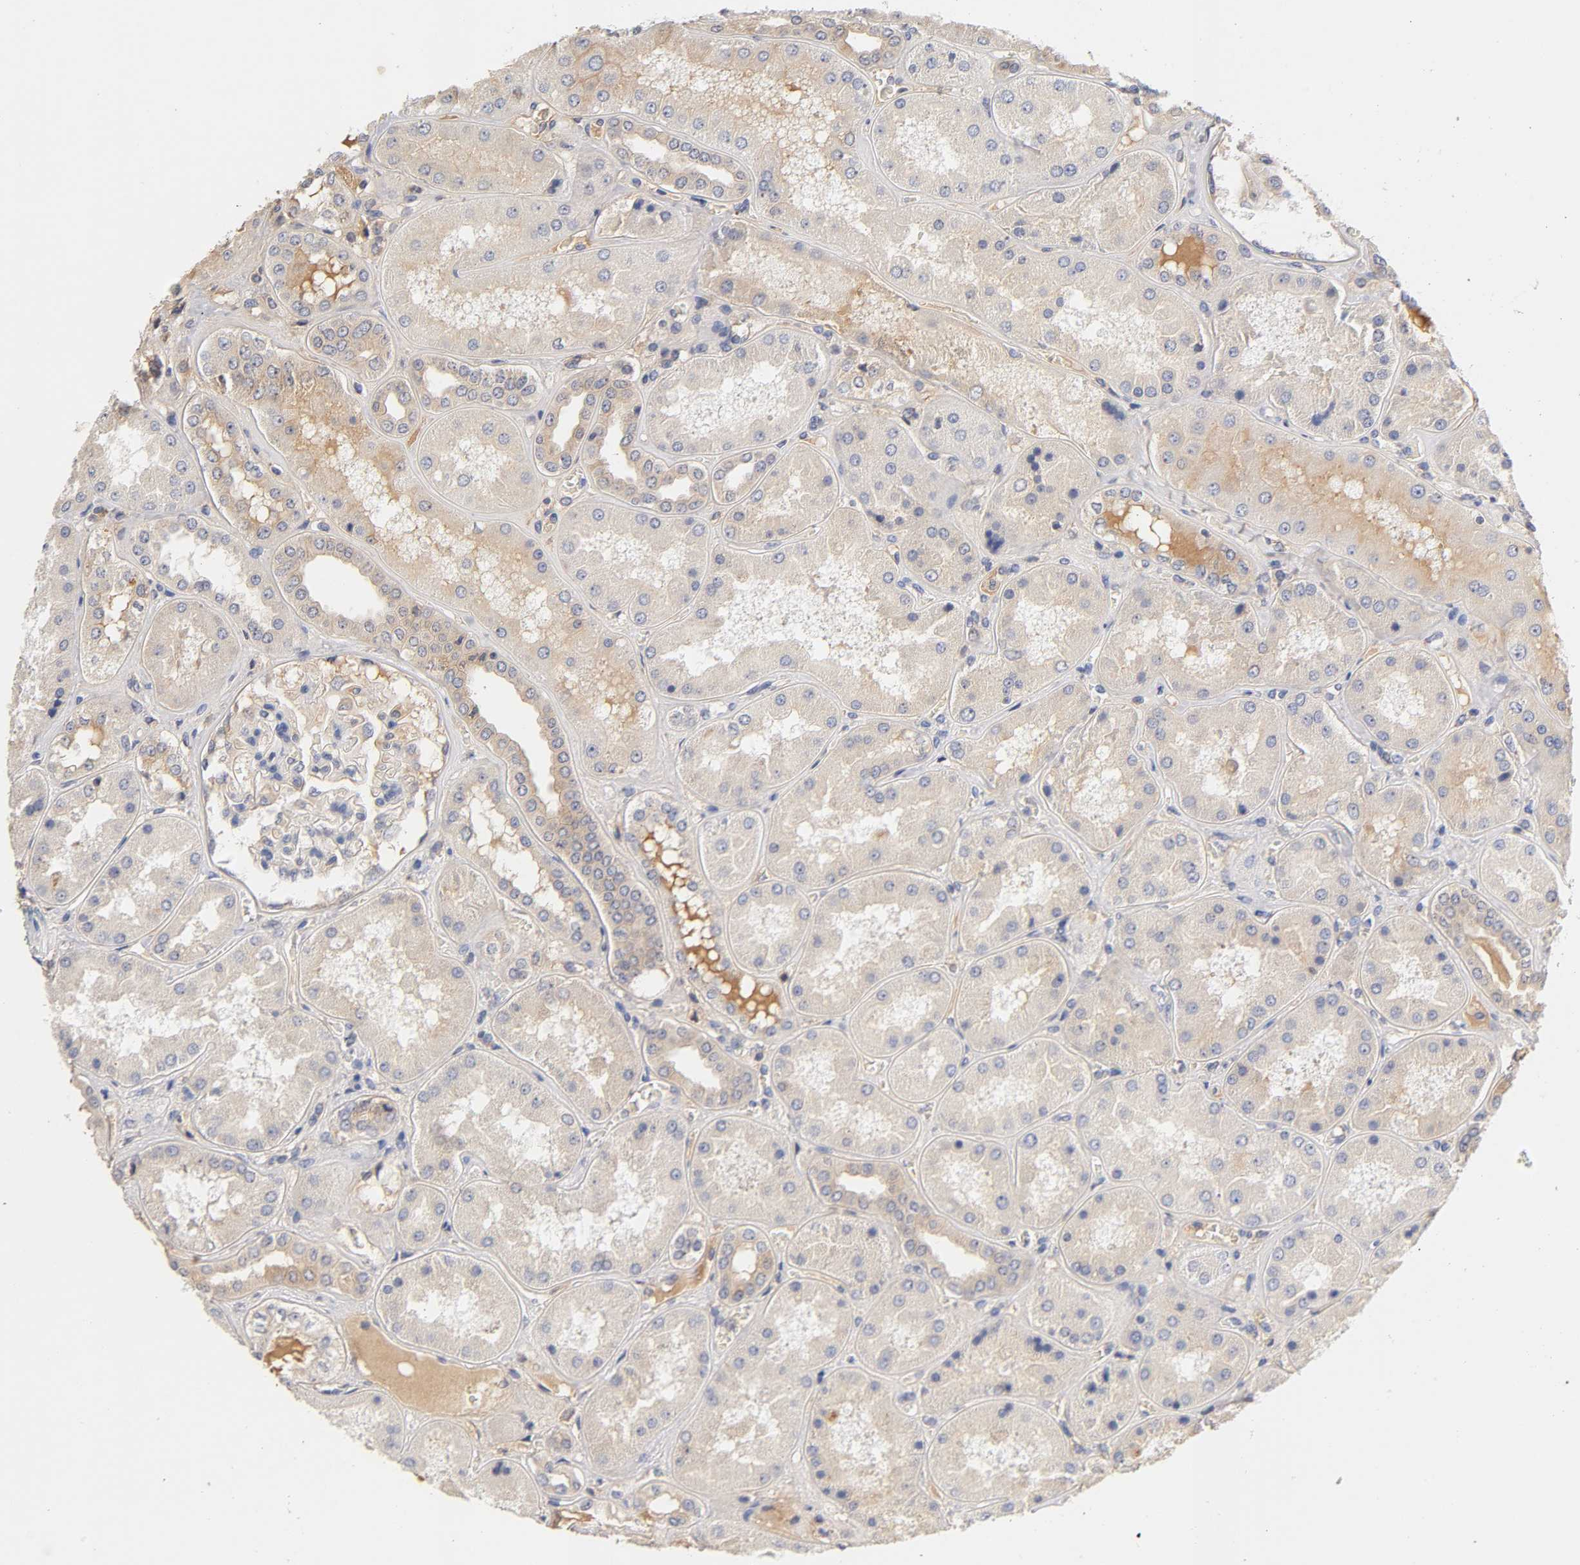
{"staining": {"intensity": "weak", "quantity": "25%-75%", "location": "cytoplasmic/membranous"}, "tissue": "kidney", "cell_type": "Cells in glomeruli", "image_type": "normal", "snomed": [{"axis": "morphology", "description": "Normal tissue, NOS"}, {"axis": "topography", "description": "Kidney"}], "caption": "Kidney stained with immunohistochemistry reveals weak cytoplasmic/membranous positivity in approximately 25%-75% of cells in glomeruli. (DAB IHC, brown staining for protein, blue staining for nuclei).", "gene": "RPS29", "patient": {"sex": "female", "age": 56}}